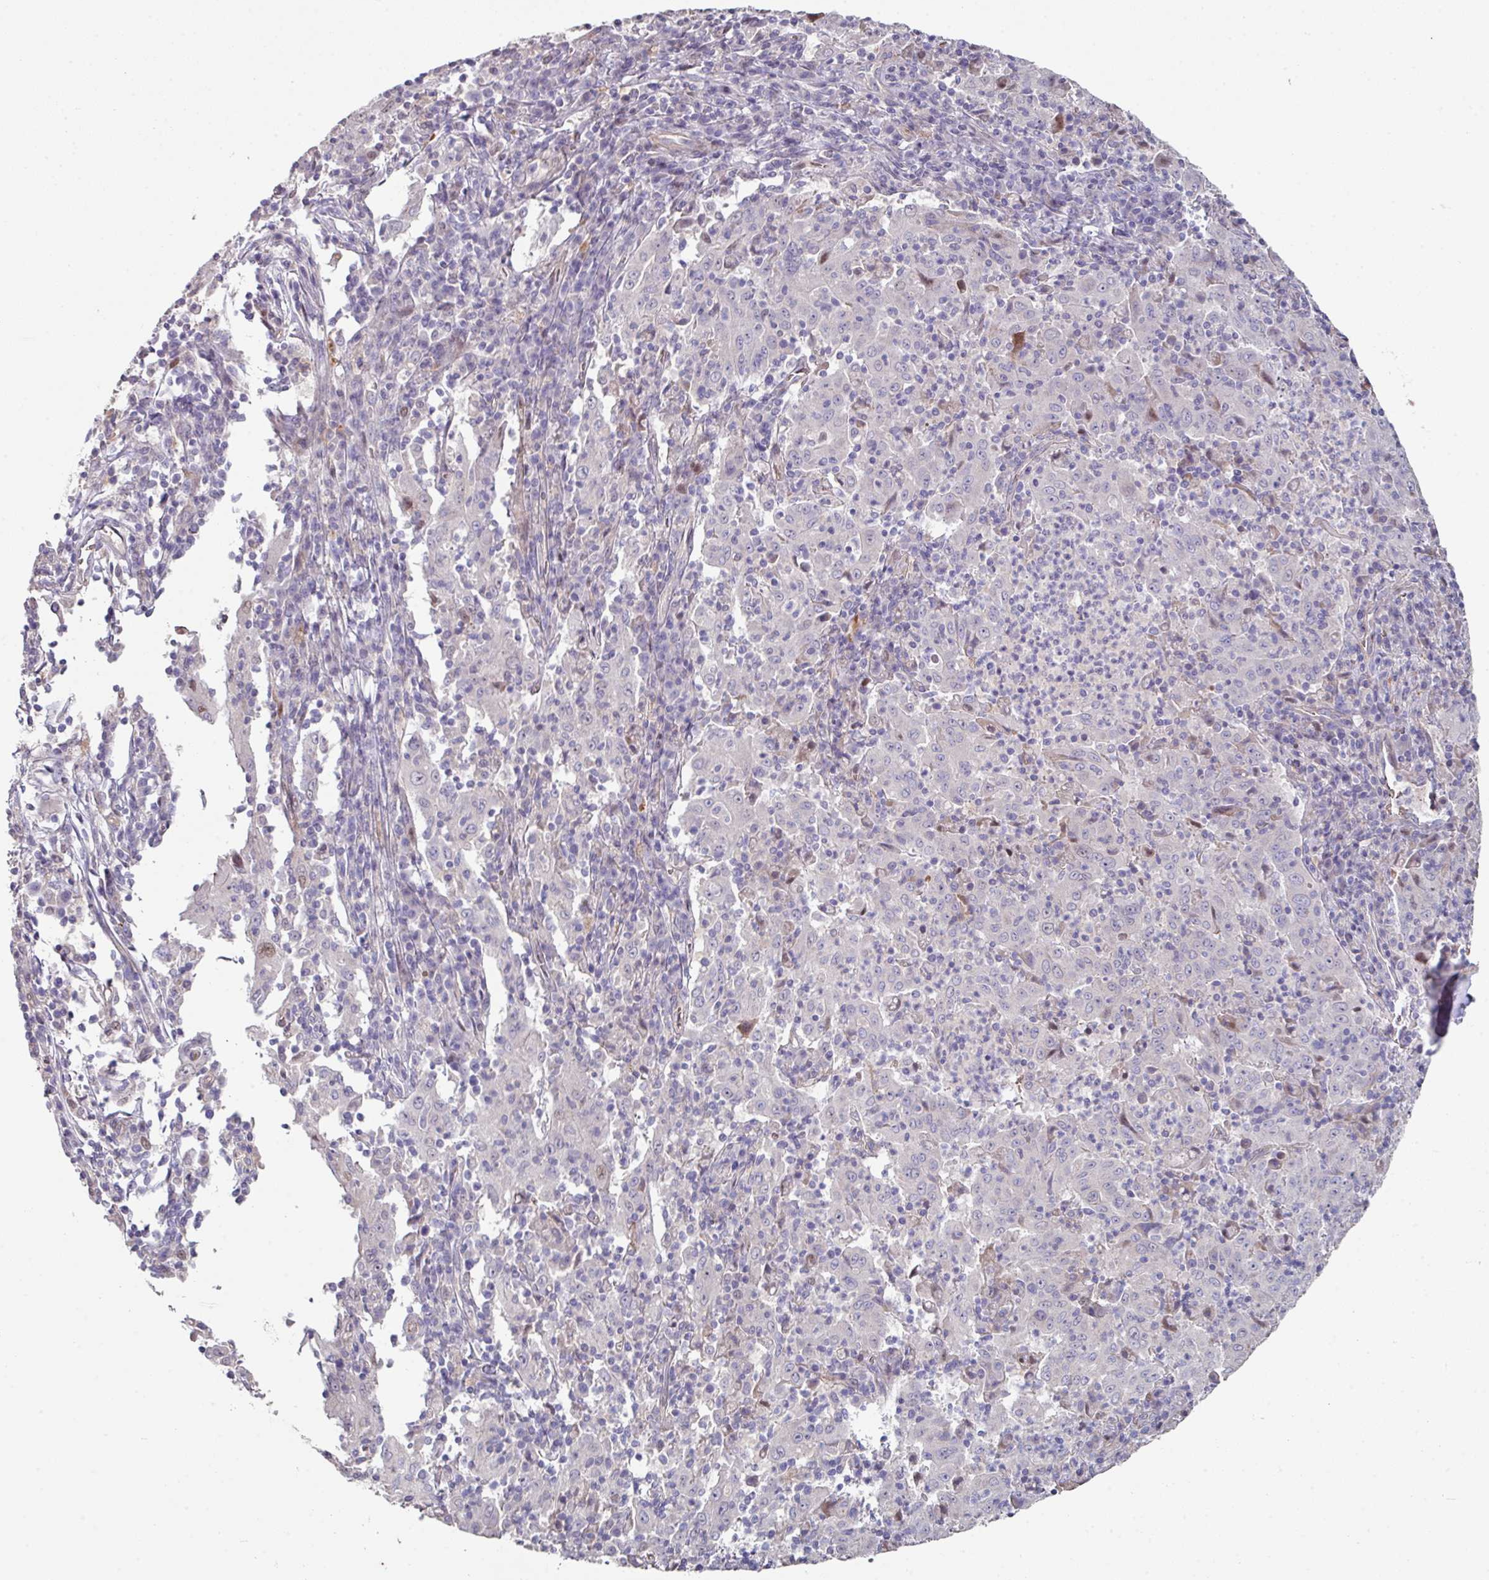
{"staining": {"intensity": "negative", "quantity": "none", "location": "none"}, "tissue": "pancreatic cancer", "cell_type": "Tumor cells", "image_type": "cancer", "snomed": [{"axis": "morphology", "description": "Adenocarcinoma, NOS"}, {"axis": "topography", "description": "Pancreas"}], "caption": "Tumor cells show no significant positivity in pancreatic cancer.", "gene": "ANO9", "patient": {"sex": "male", "age": 63}}